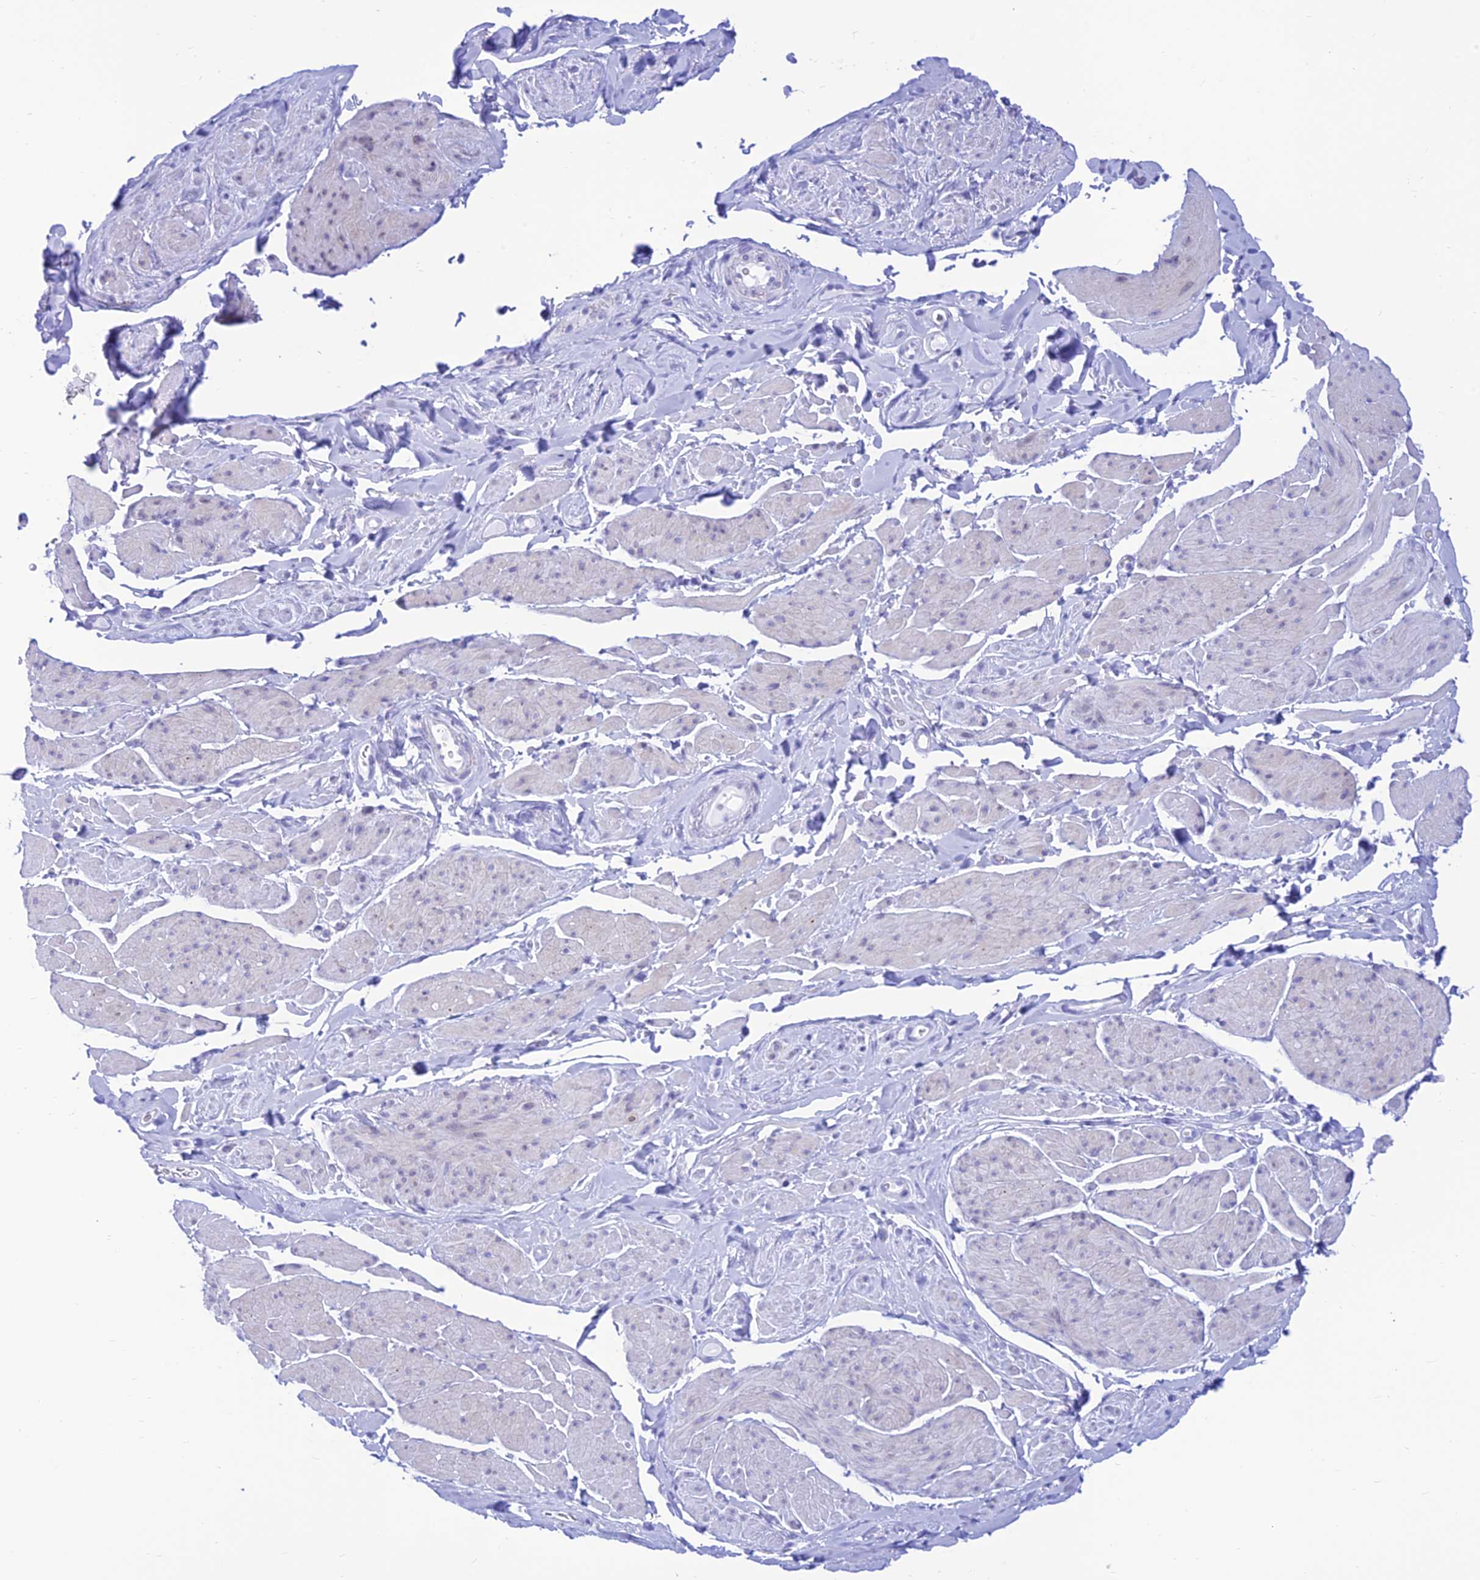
{"staining": {"intensity": "negative", "quantity": "none", "location": "none"}, "tissue": "smooth muscle", "cell_type": "Smooth muscle cells", "image_type": "normal", "snomed": [{"axis": "morphology", "description": "Normal tissue, NOS"}, {"axis": "topography", "description": "Smooth muscle"}, {"axis": "topography", "description": "Peripheral nerve tissue"}], "caption": "The immunohistochemistry (IHC) micrograph has no significant staining in smooth muscle cells of smooth muscle.", "gene": "PRNP", "patient": {"sex": "male", "age": 69}}